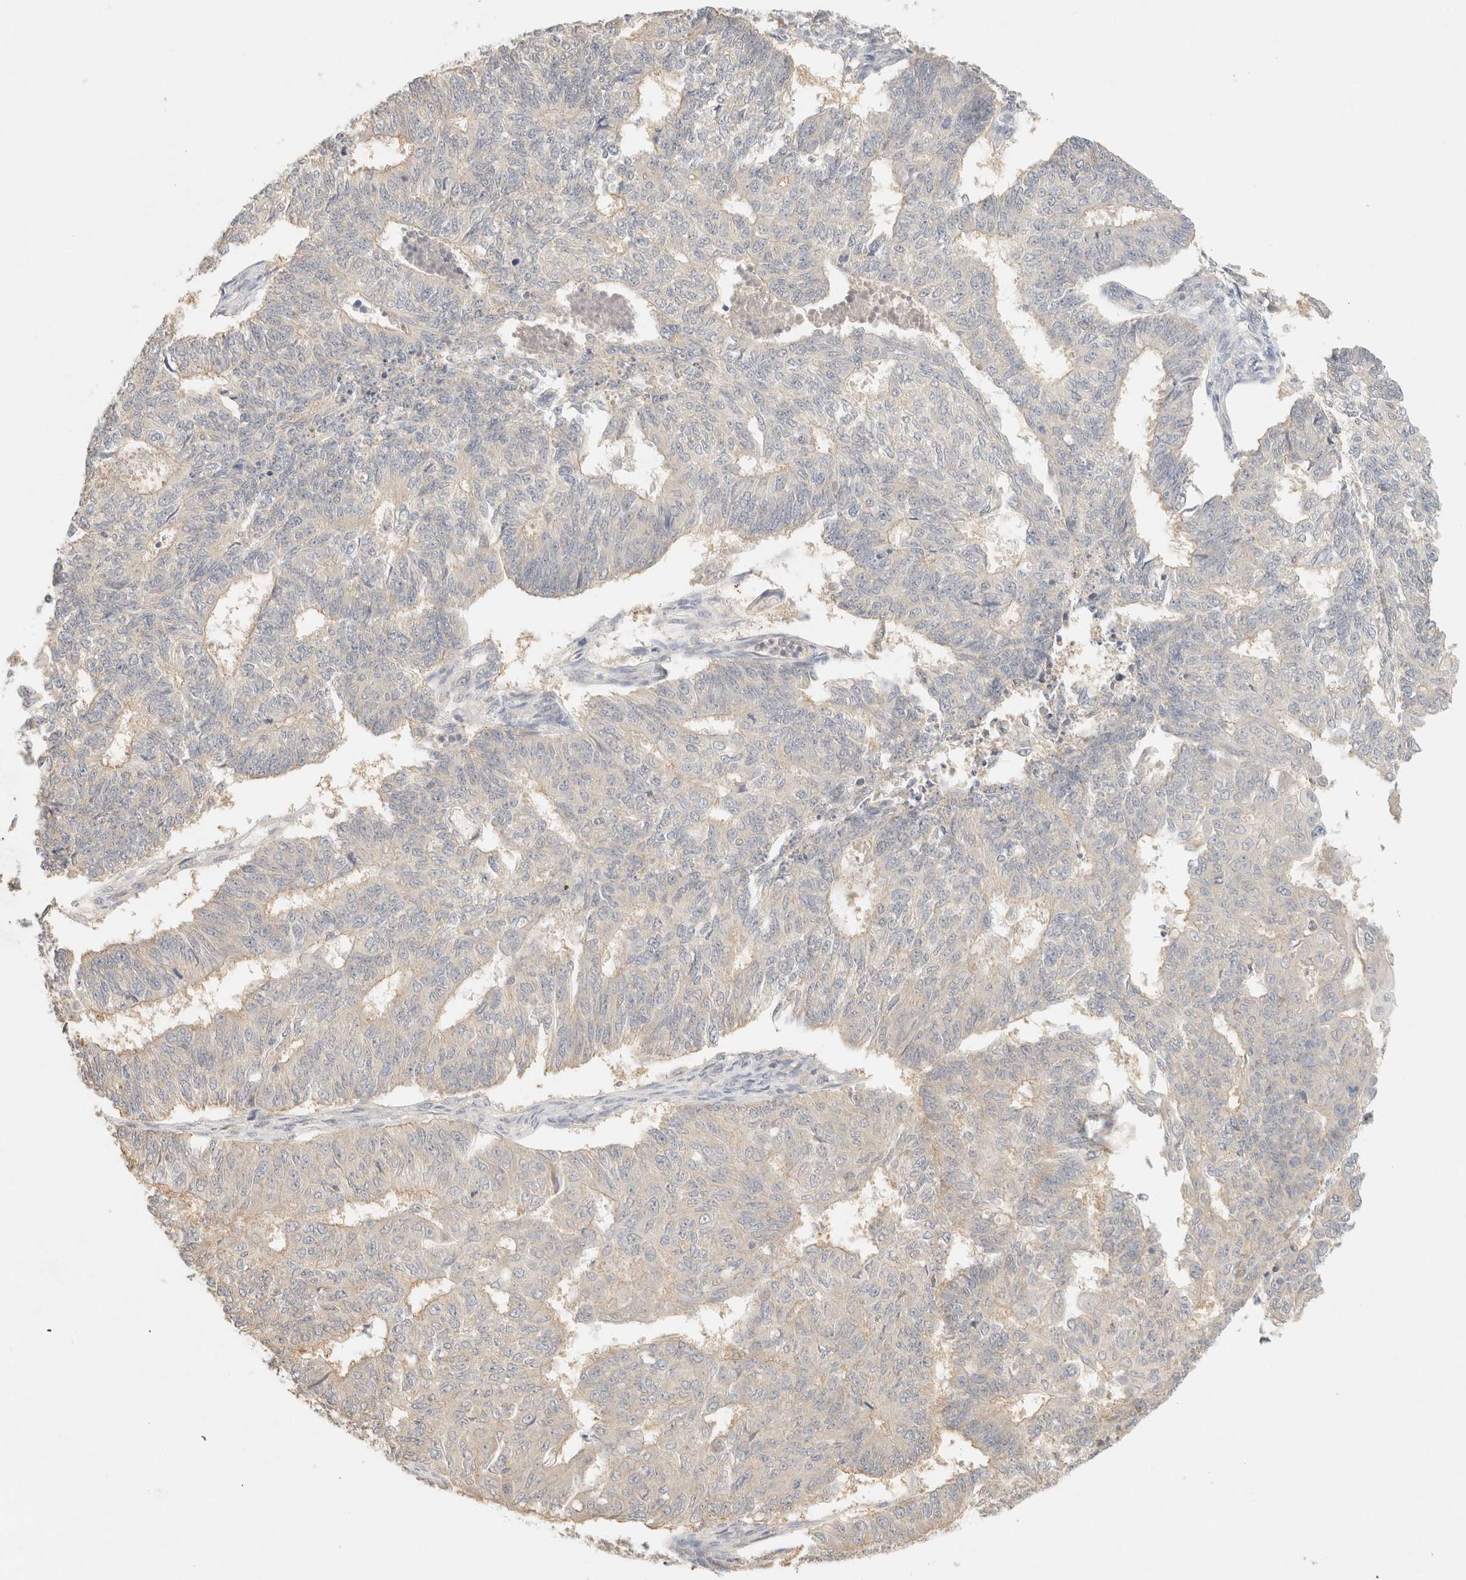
{"staining": {"intensity": "negative", "quantity": "none", "location": "none"}, "tissue": "endometrial cancer", "cell_type": "Tumor cells", "image_type": "cancer", "snomed": [{"axis": "morphology", "description": "Adenocarcinoma, NOS"}, {"axis": "topography", "description": "Endometrium"}], "caption": "Adenocarcinoma (endometrial) stained for a protein using immunohistochemistry (IHC) exhibits no expression tumor cells.", "gene": "TIMD4", "patient": {"sex": "female", "age": 32}}